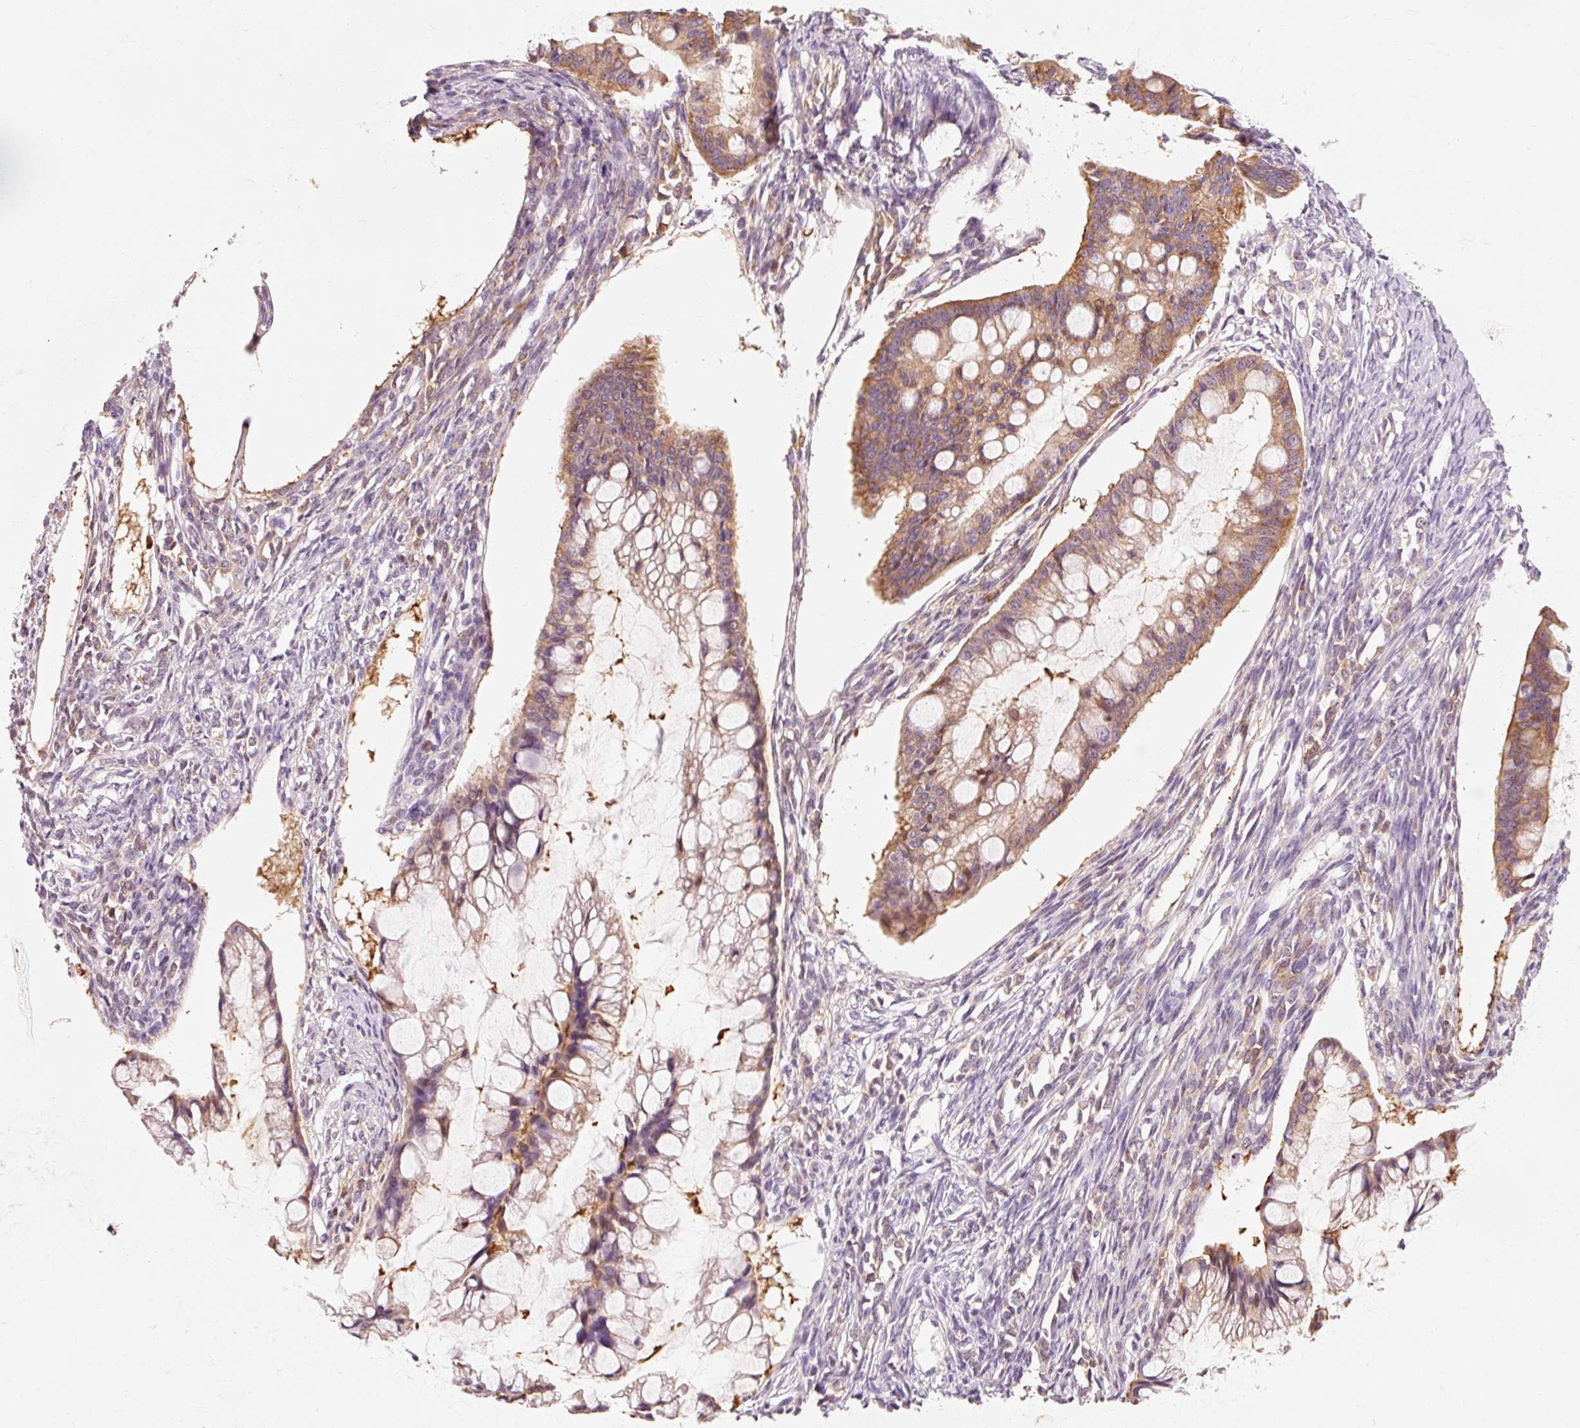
{"staining": {"intensity": "moderate", "quantity": "25%-75%", "location": "cytoplasmic/membranous"}, "tissue": "ovarian cancer", "cell_type": "Tumor cells", "image_type": "cancer", "snomed": [{"axis": "morphology", "description": "Cystadenocarcinoma, mucinous, NOS"}, {"axis": "topography", "description": "Ovary"}], "caption": "Immunohistochemical staining of mucinous cystadenocarcinoma (ovarian) shows medium levels of moderate cytoplasmic/membranous protein expression in approximately 25%-75% of tumor cells. (brown staining indicates protein expression, while blue staining denotes nuclei).", "gene": "OR8K1", "patient": {"sex": "female", "age": 73}}